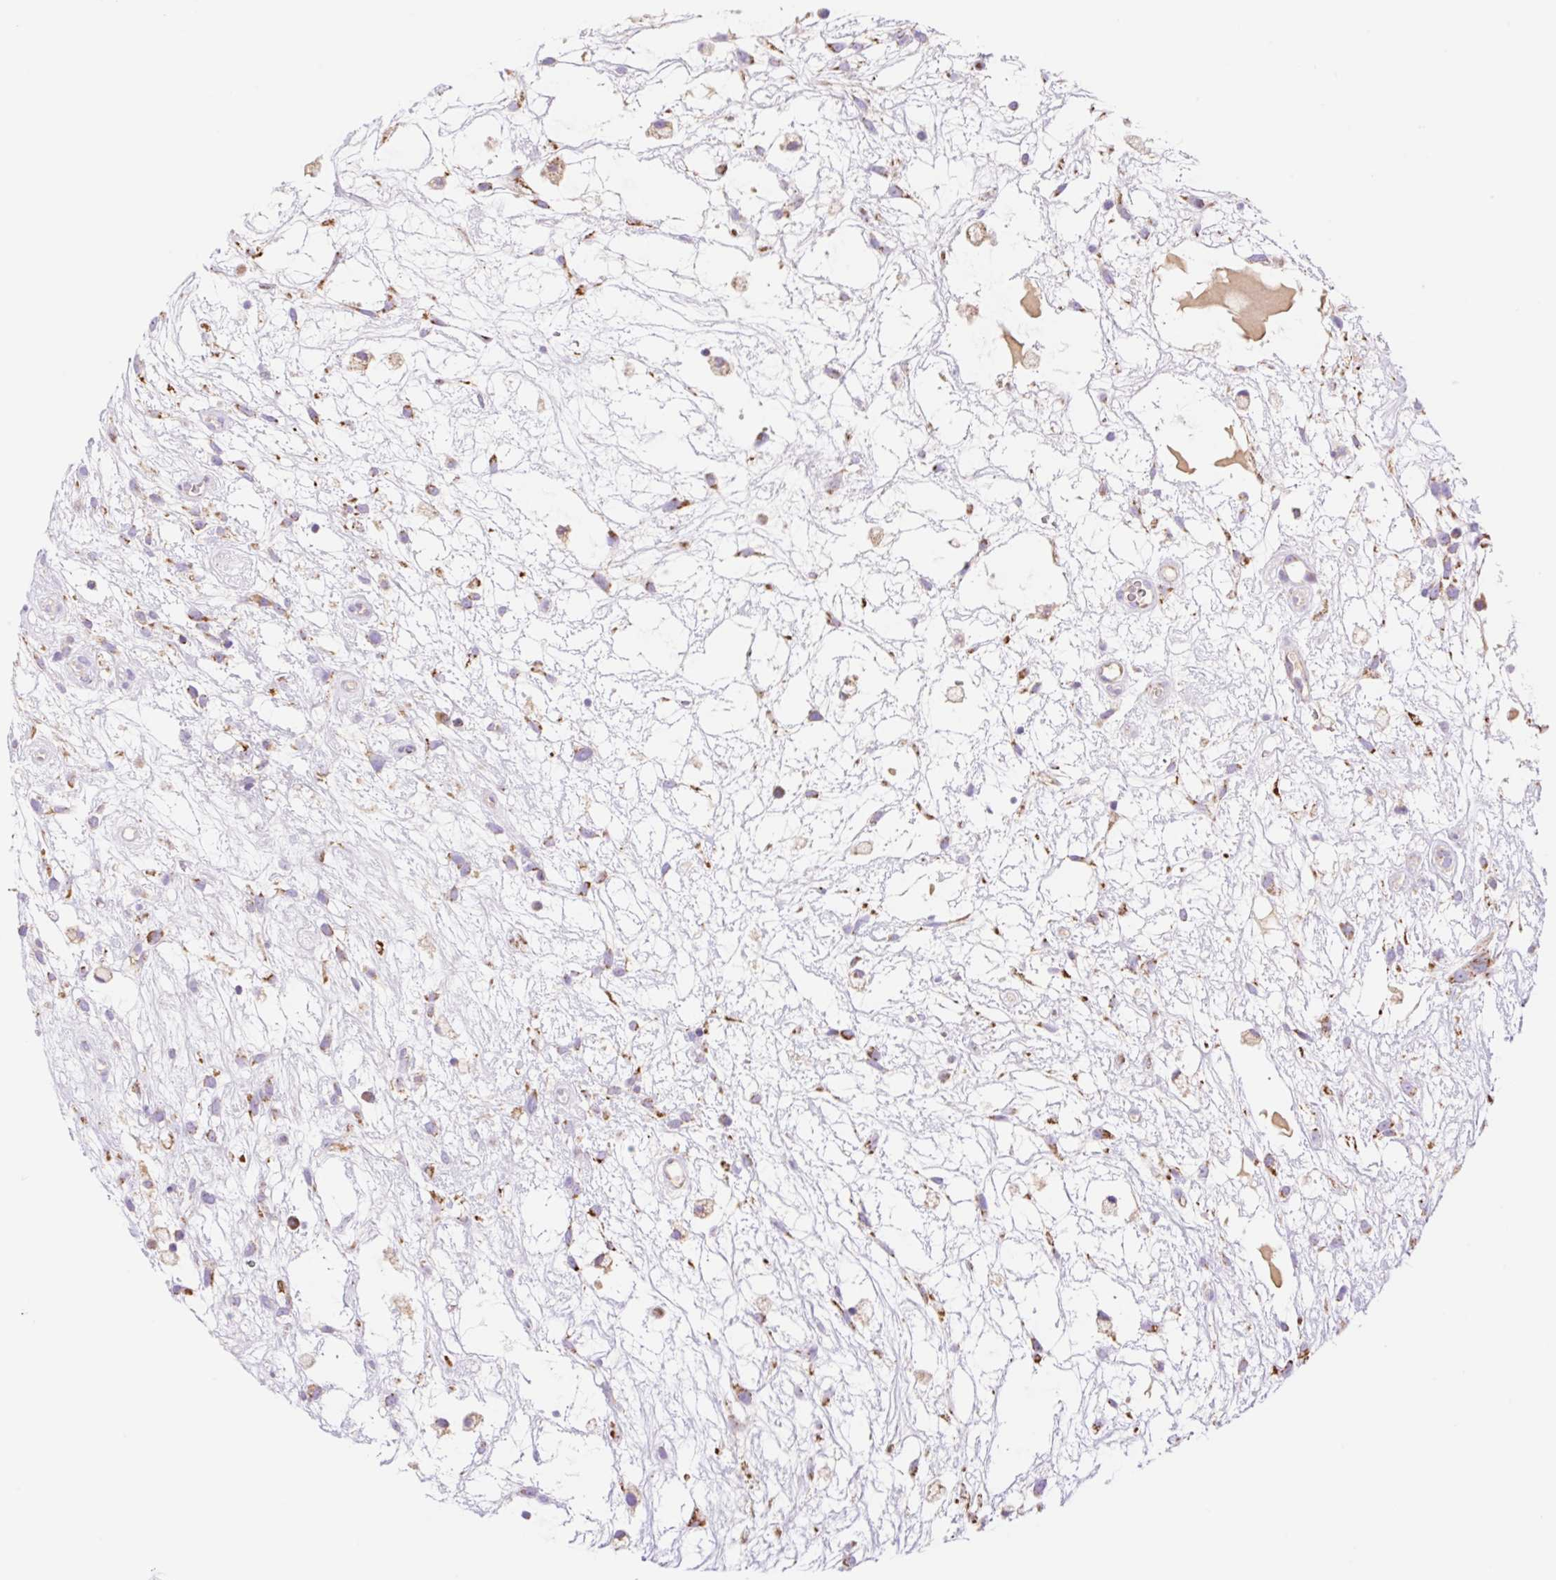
{"staining": {"intensity": "moderate", "quantity": "25%-75%", "location": "cytoplasmic/membranous"}, "tissue": "testis cancer", "cell_type": "Tumor cells", "image_type": "cancer", "snomed": [{"axis": "morphology", "description": "Carcinoma, Embryonal, NOS"}, {"axis": "topography", "description": "Testis"}], "caption": "This image demonstrates immunohistochemistry staining of testis cancer (embryonal carcinoma), with medium moderate cytoplasmic/membranous positivity in approximately 25%-75% of tumor cells.", "gene": "ETNK2", "patient": {"sex": "male", "age": 32}}